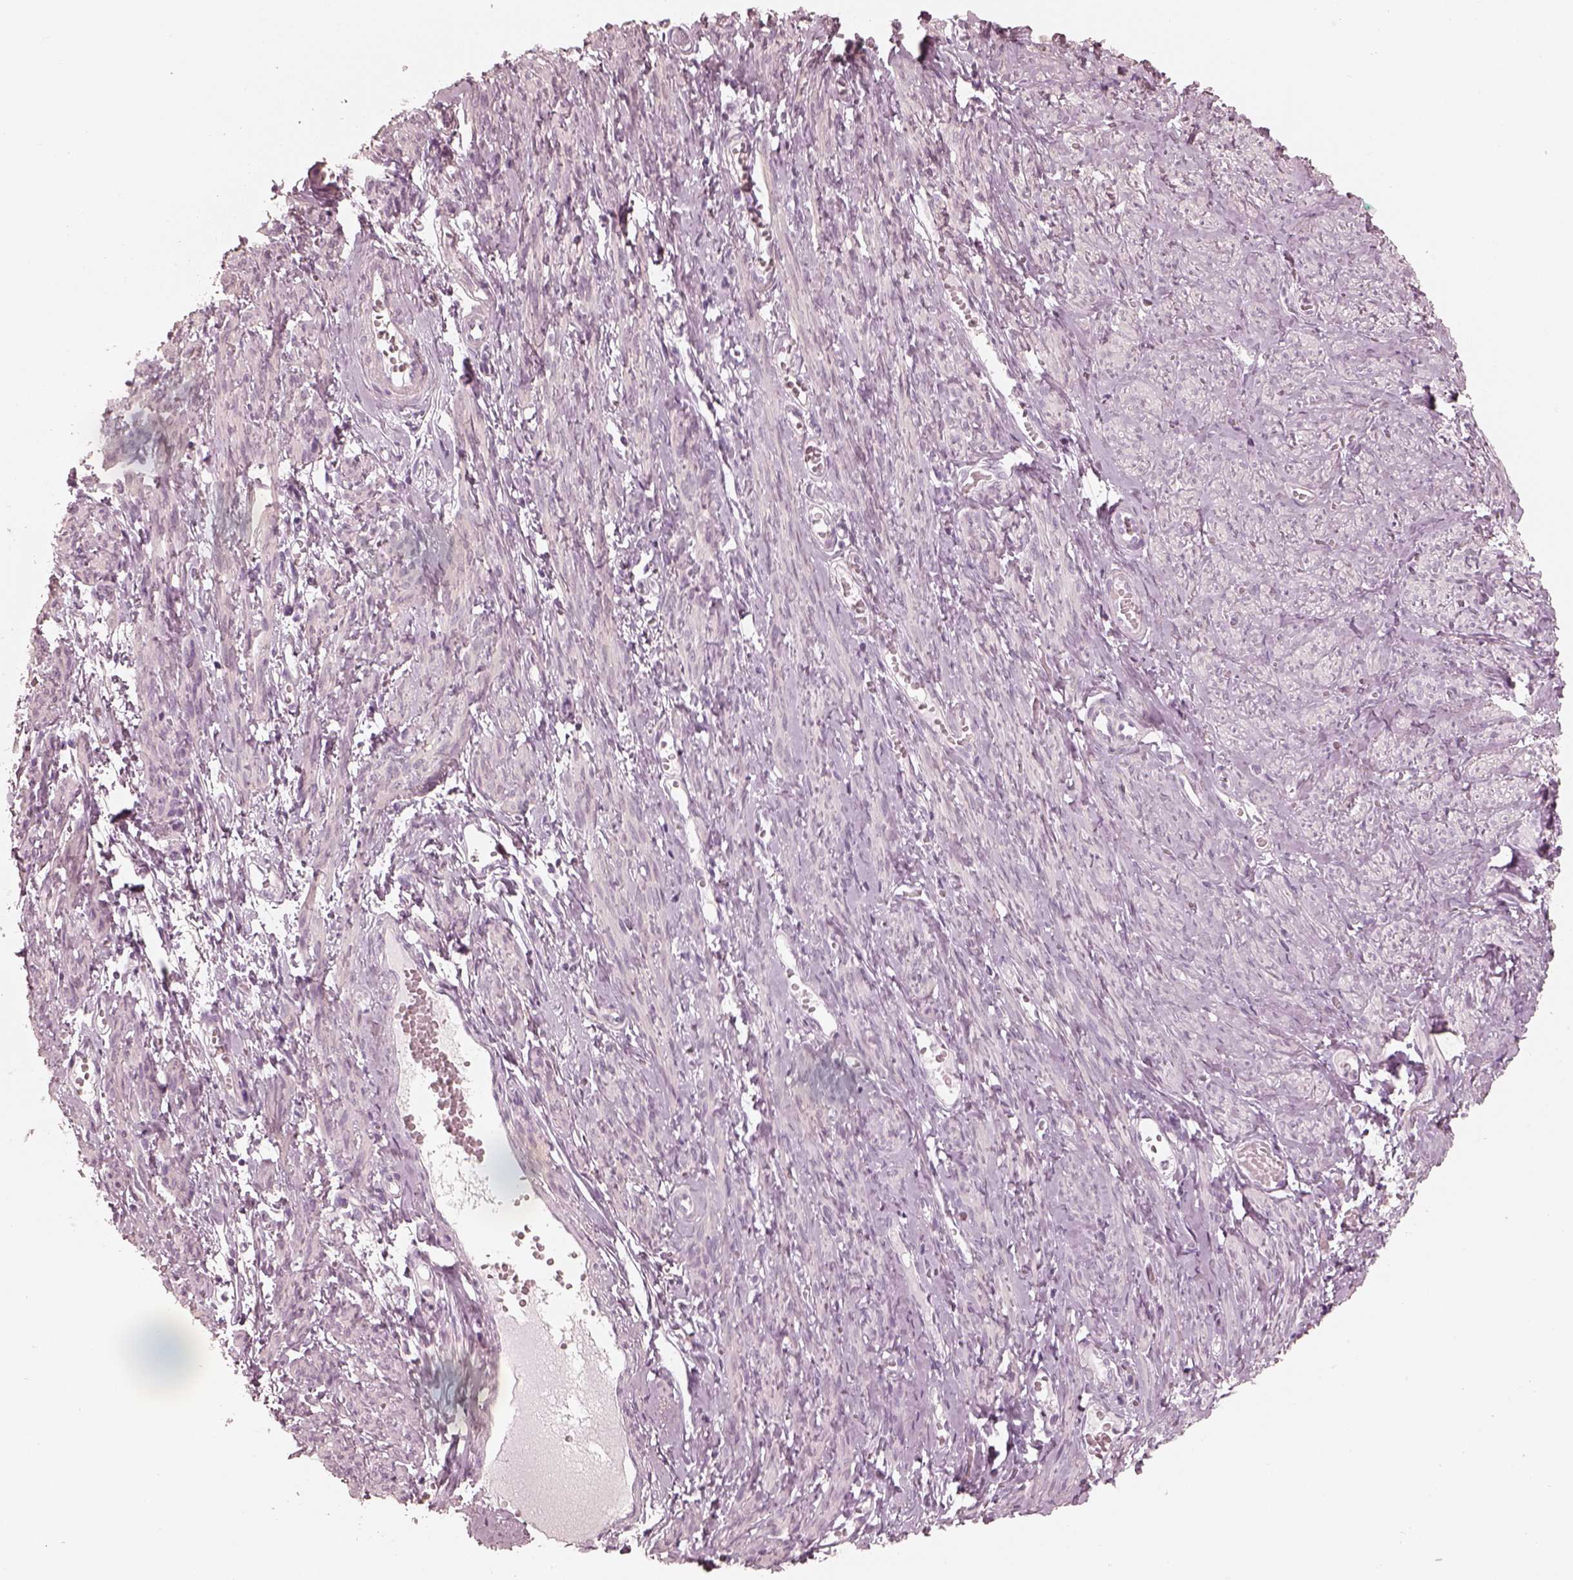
{"staining": {"intensity": "negative", "quantity": "none", "location": "none"}, "tissue": "smooth muscle", "cell_type": "Smooth muscle cells", "image_type": "normal", "snomed": [{"axis": "morphology", "description": "Normal tissue, NOS"}, {"axis": "topography", "description": "Smooth muscle"}], "caption": "This is an immunohistochemistry (IHC) photomicrograph of normal smooth muscle. There is no expression in smooth muscle cells.", "gene": "CALR3", "patient": {"sex": "female", "age": 65}}